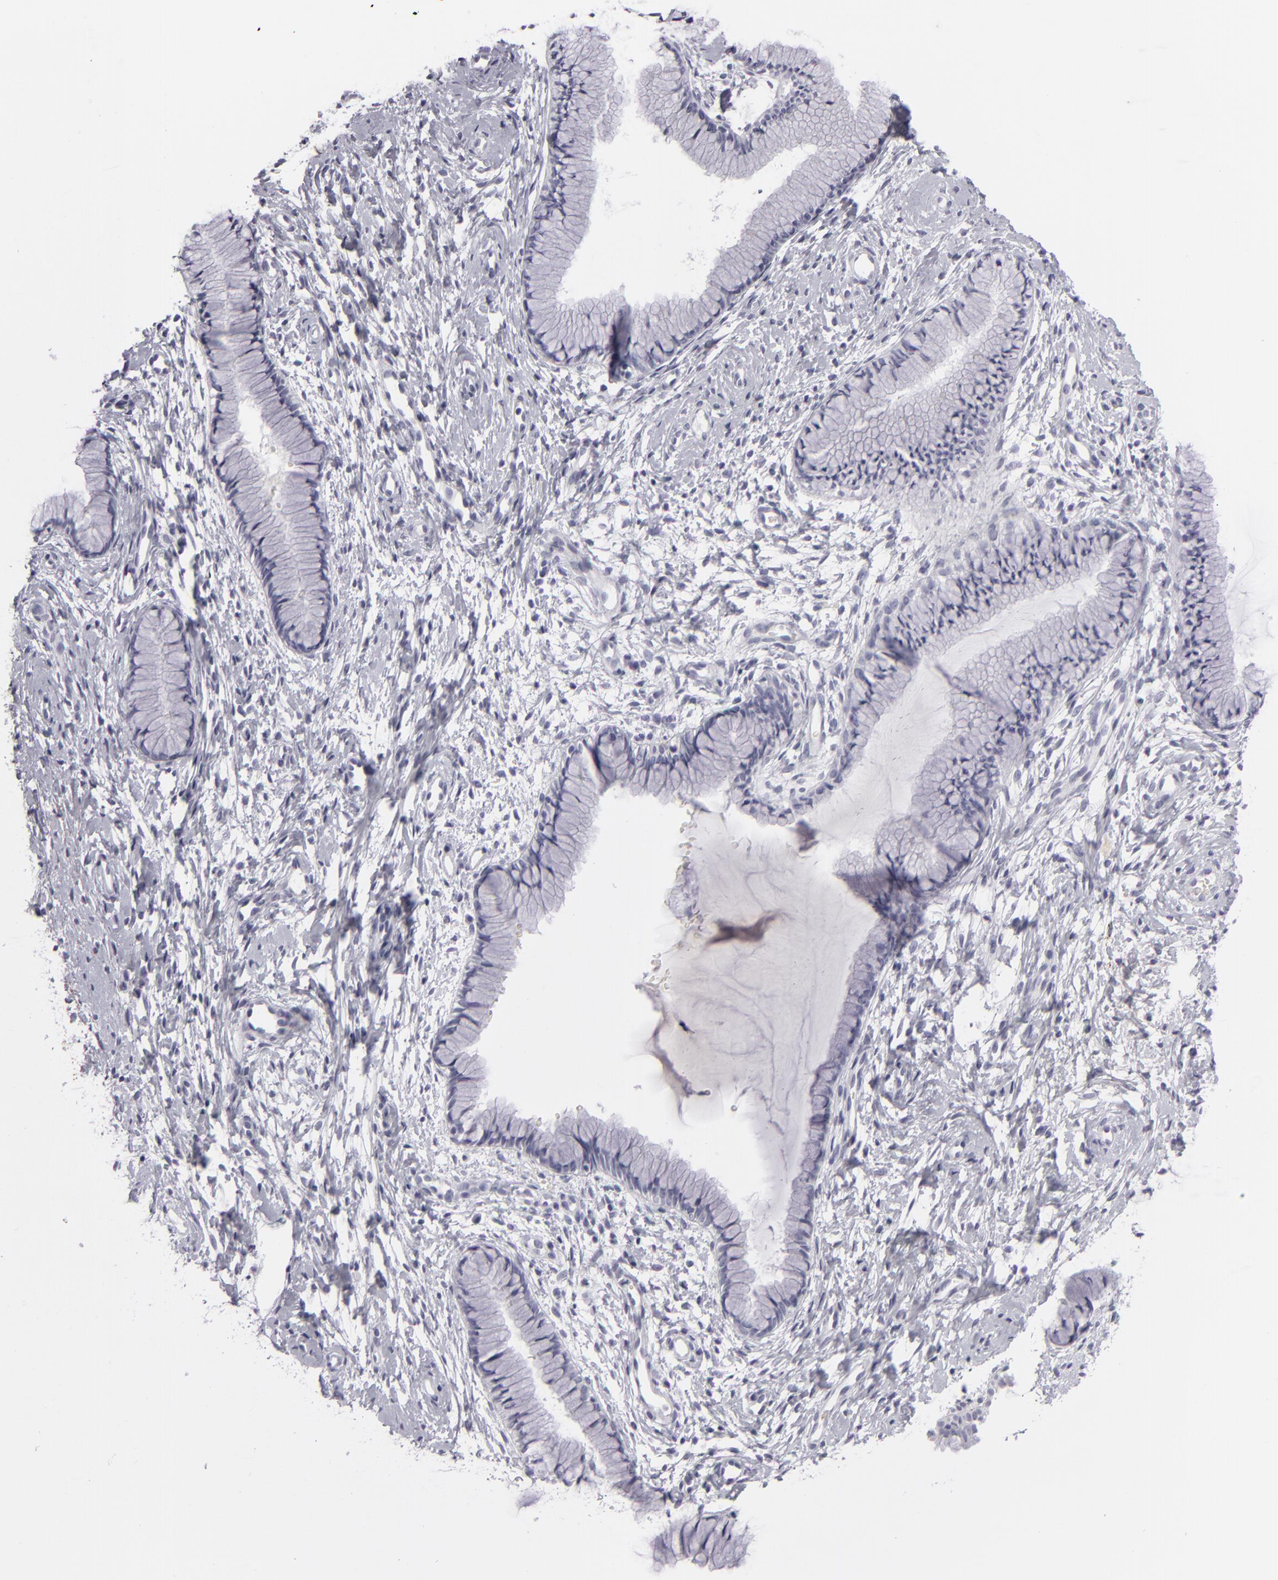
{"staining": {"intensity": "negative", "quantity": "none", "location": "none"}, "tissue": "cervix", "cell_type": "Glandular cells", "image_type": "normal", "snomed": [{"axis": "morphology", "description": "Normal tissue, NOS"}, {"axis": "topography", "description": "Cervix"}], "caption": "Glandular cells show no significant protein positivity in normal cervix. The staining is performed using DAB (3,3'-diaminobenzidine) brown chromogen with nuclei counter-stained in using hematoxylin.", "gene": "C9", "patient": {"sex": "female", "age": 46}}